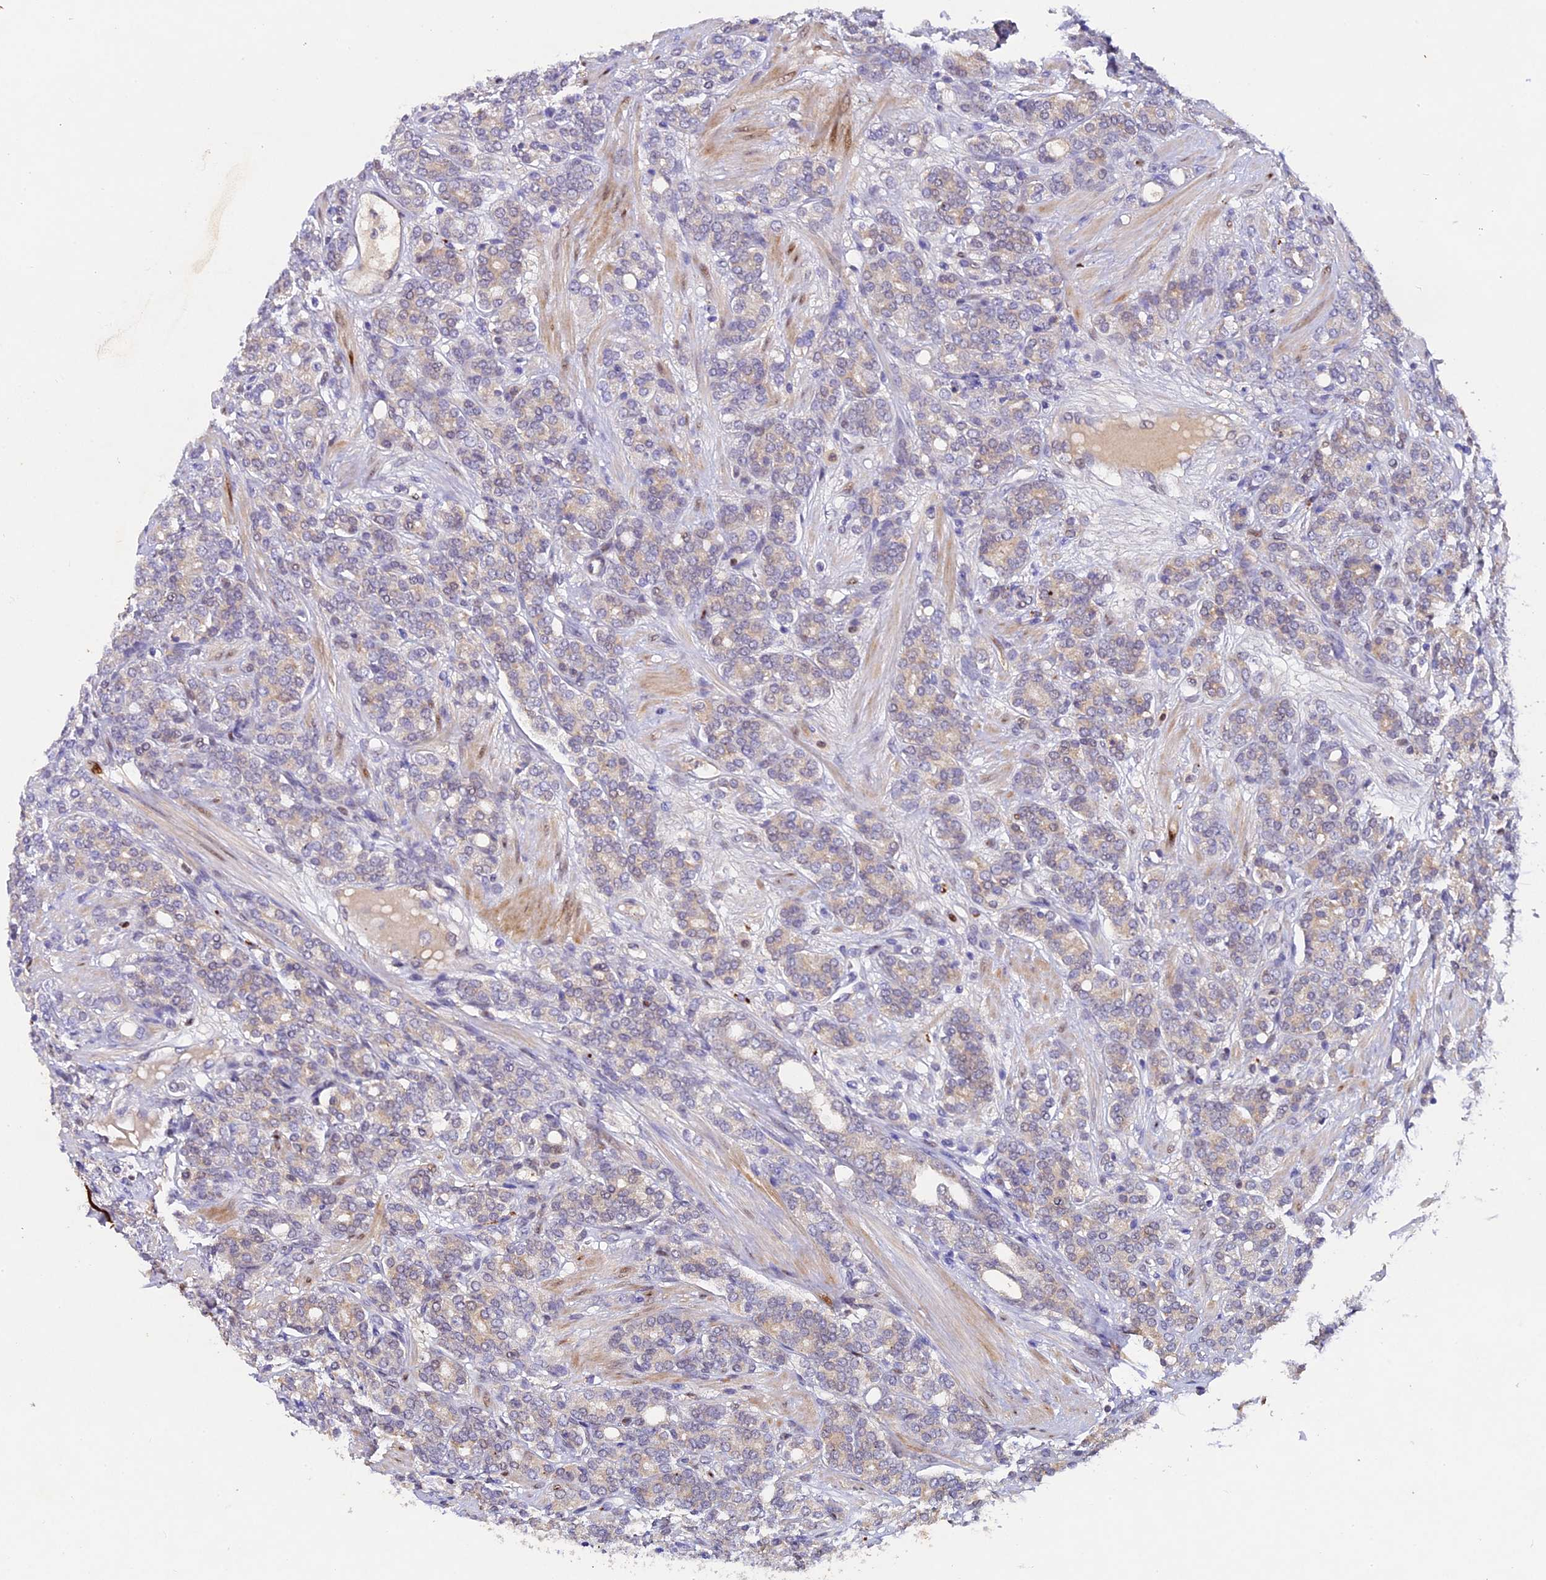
{"staining": {"intensity": "negative", "quantity": "none", "location": "none"}, "tissue": "prostate cancer", "cell_type": "Tumor cells", "image_type": "cancer", "snomed": [{"axis": "morphology", "description": "Adenocarcinoma, High grade"}, {"axis": "topography", "description": "Prostate"}], "caption": "A micrograph of high-grade adenocarcinoma (prostate) stained for a protein shows no brown staining in tumor cells. (Brightfield microscopy of DAB (3,3'-diaminobenzidine) immunohistochemistry at high magnification).", "gene": "TGDS", "patient": {"sex": "male", "age": 62}}